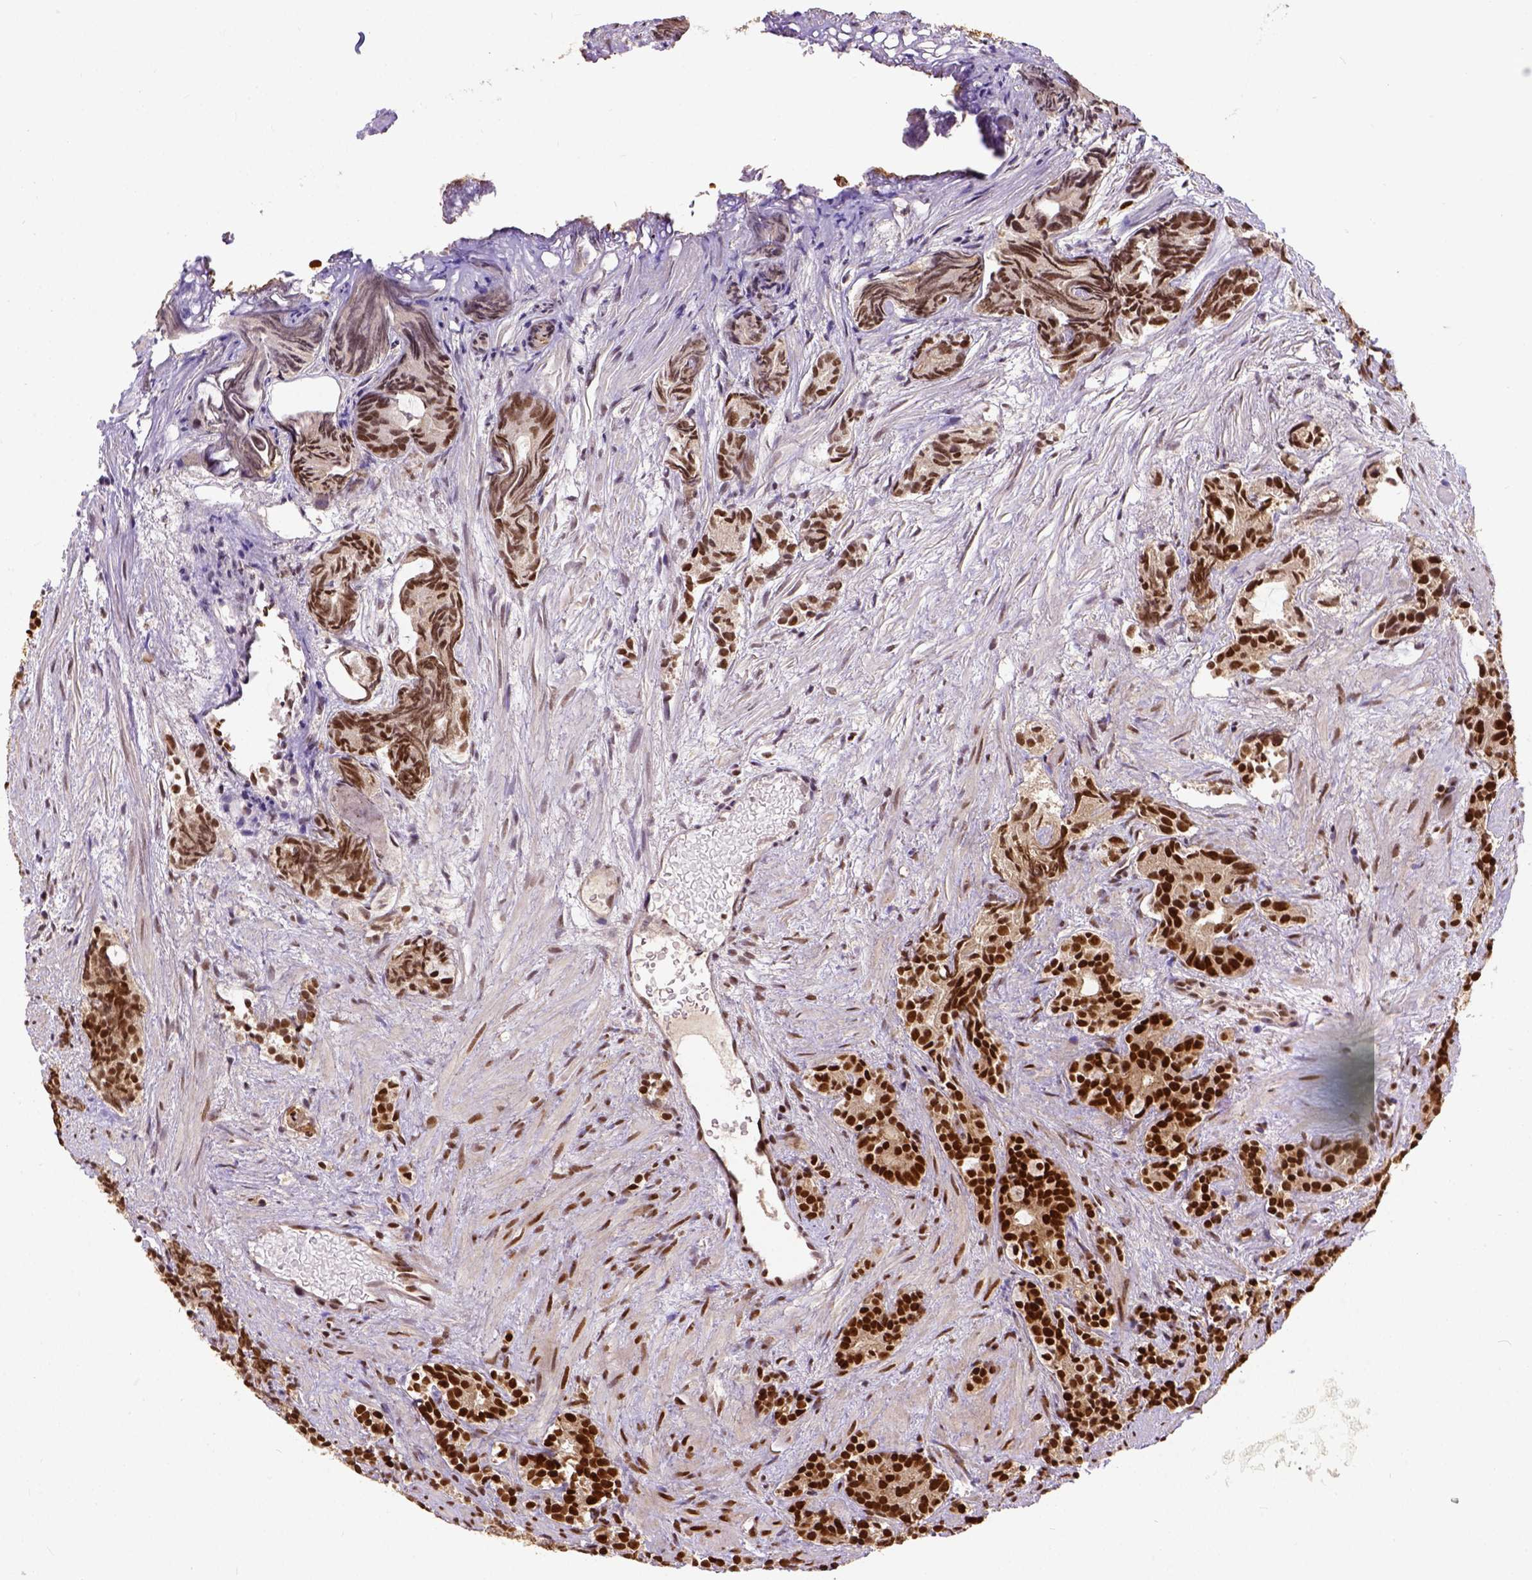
{"staining": {"intensity": "strong", "quantity": ">75%", "location": "nuclear"}, "tissue": "prostate cancer", "cell_type": "Tumor cells", "image_type": "cancer", "snomed": [{"axis": "morphology", "description": "Adenocarcinoma, High grade"}, {"axis": "topography", "description": "Prostate"}], "caption": "Immunohistochemistry (IHC) micrograph of neoplastic tissue: prostate cancer (adenocarcinoma (high-grade)) stained using immunohistochemistry (IHC) displays high levels of strong protein expression localized specifically in the nuclear of tumor cells, appearing as a nuclear brown color.", "gene": "NACC1", "patient": {"sex": "male", "age": 84}}